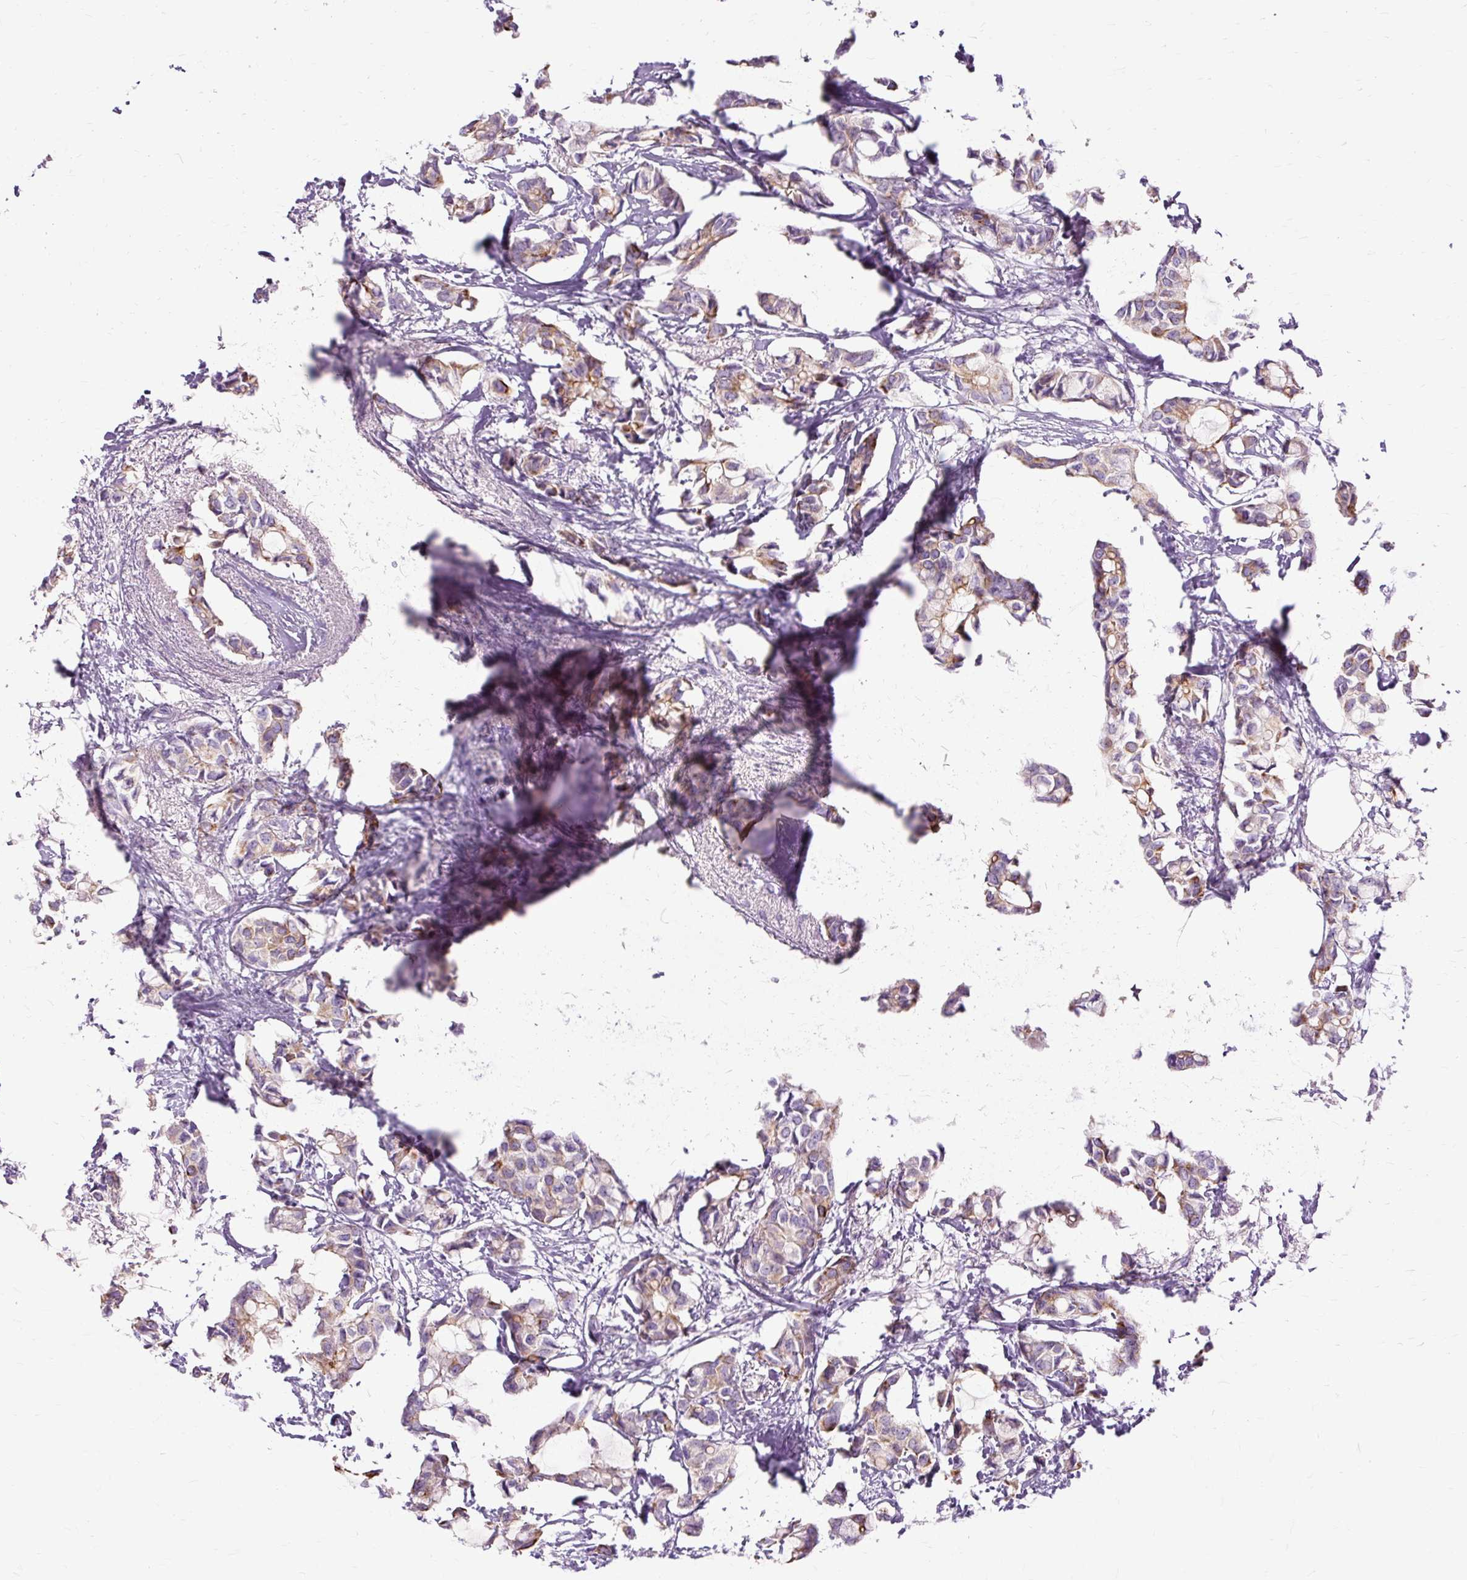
{"staining": {"intensity": "moderate", "quantity": "<25%", "location": "cytoplasmic/membranous"}, "tissue": "breast cancer", "cell_type": "Tumor cells", "image_type": "cancer", "snomed": [{"axis": "morphology", "description": "Duct carcinoma"}, {"axis": "topography", "description": "Breast"}], "caption": "Intraductal carcinoma (breast) tissue exhibits moderate cytoplasmic/membranous positivity in approximately <25% of tumor cells, visualized by immunohistochemistry. The staining was performed using DAB, with brown indicating positive protein expression. Nuclei are stained blue with hematoxylin.", "gene": "DCTN4", "patient": {"sex": "female", "age": 73}}